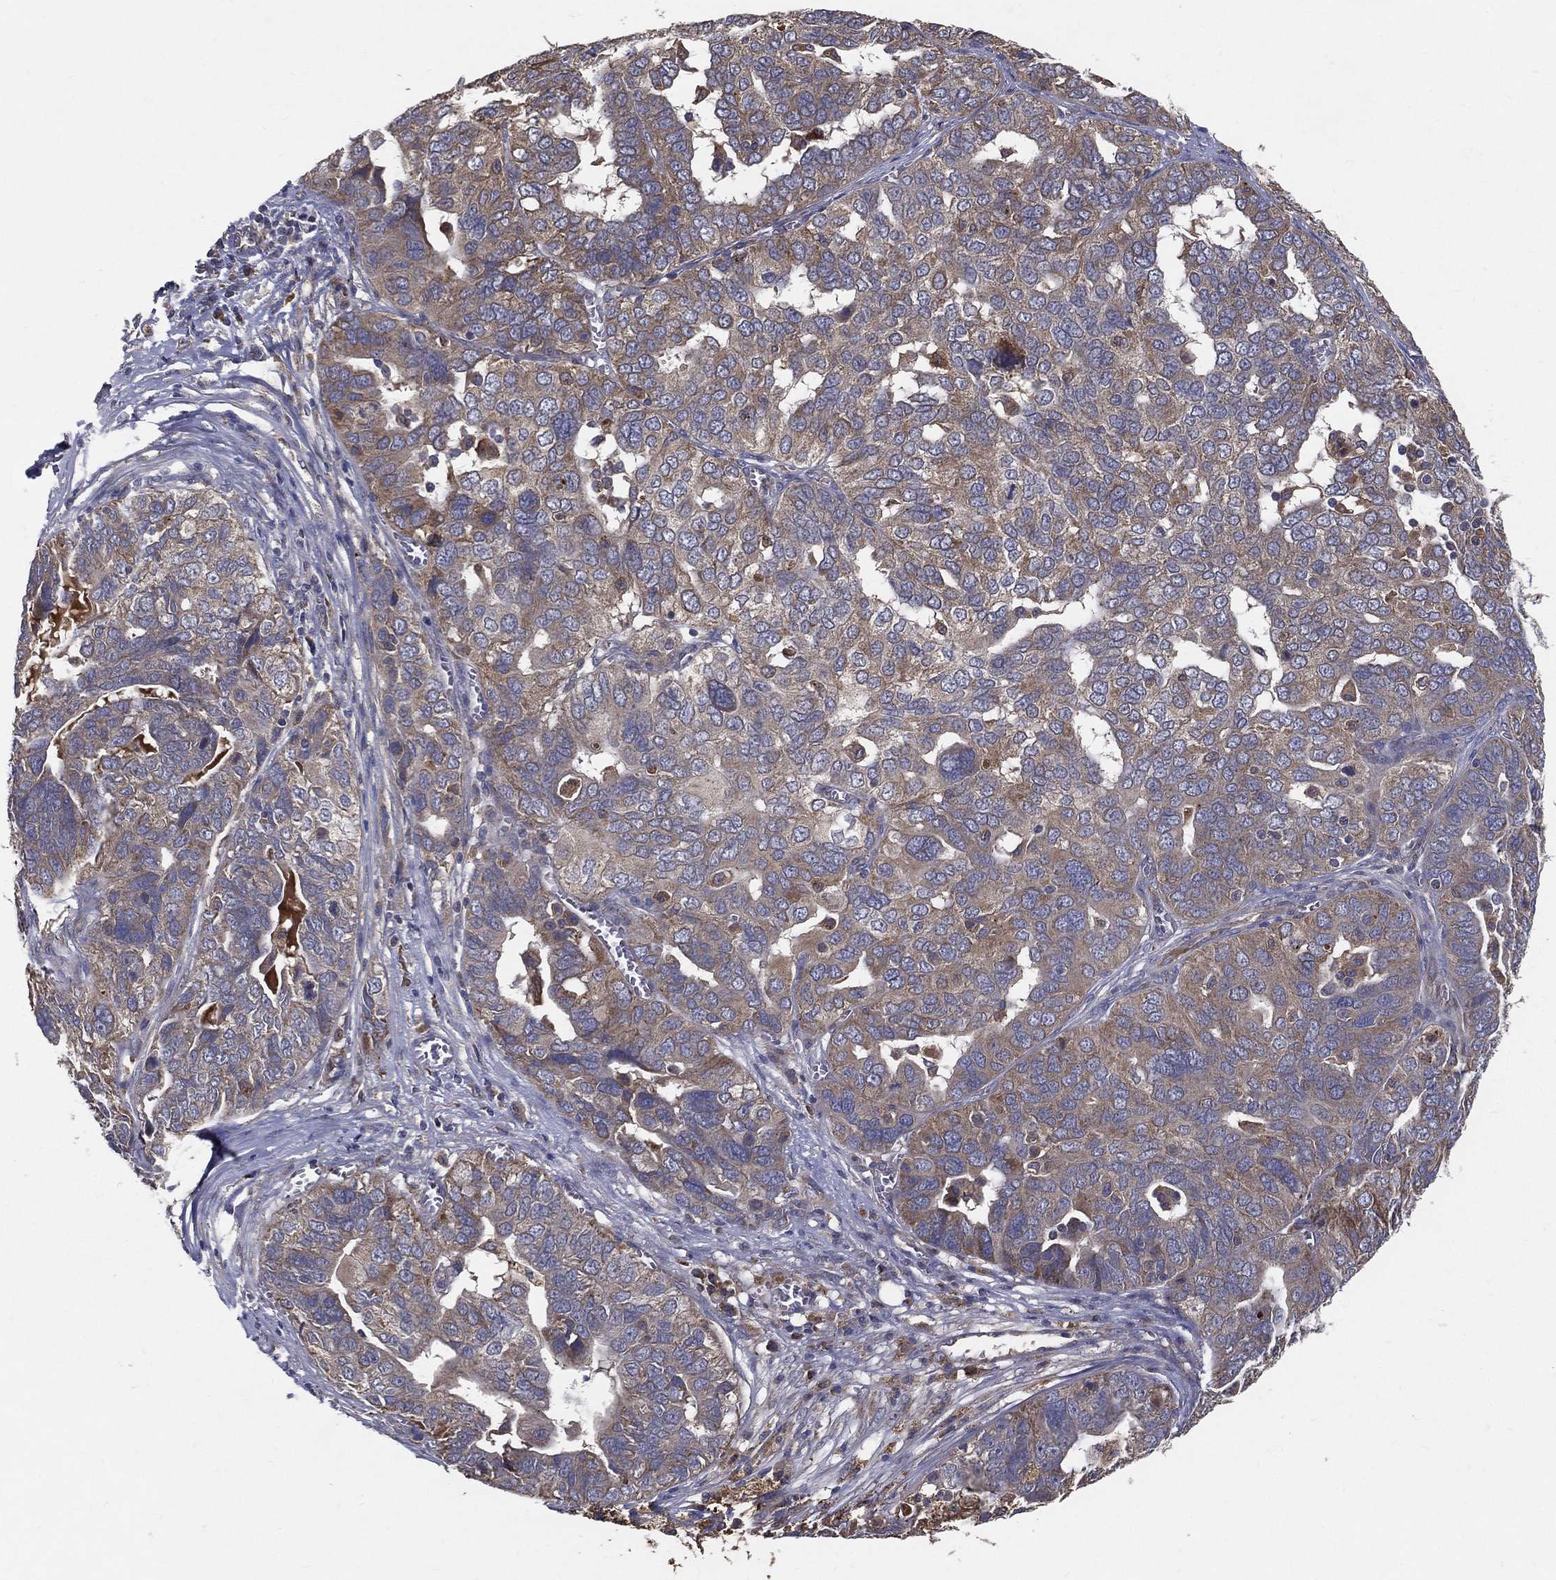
{"staining": {"intensity": "moderate", "quantity": "25%-75%", "location": "cytoplasmic/membranous"}, "tissue": "ovarian cancer", "cell_type": "Tumor cells", "image_type": "cancer", "snomed": [{"axis": "morphology", "description": "Carcinoma, endometroid"}, {"axis": "topography", "description": "Soft tissue"}, {"axis": "topography", "description": "Ovary"}], "caption": "This is a histology image of immunohistochemistry staining of ovarian endometroid carcinoma, which shows moderate staining in the cytoplasmic/membranous of tumor cells.", "gene": "MT-ND1", "patient": {"sex": "female", "age": 52}}